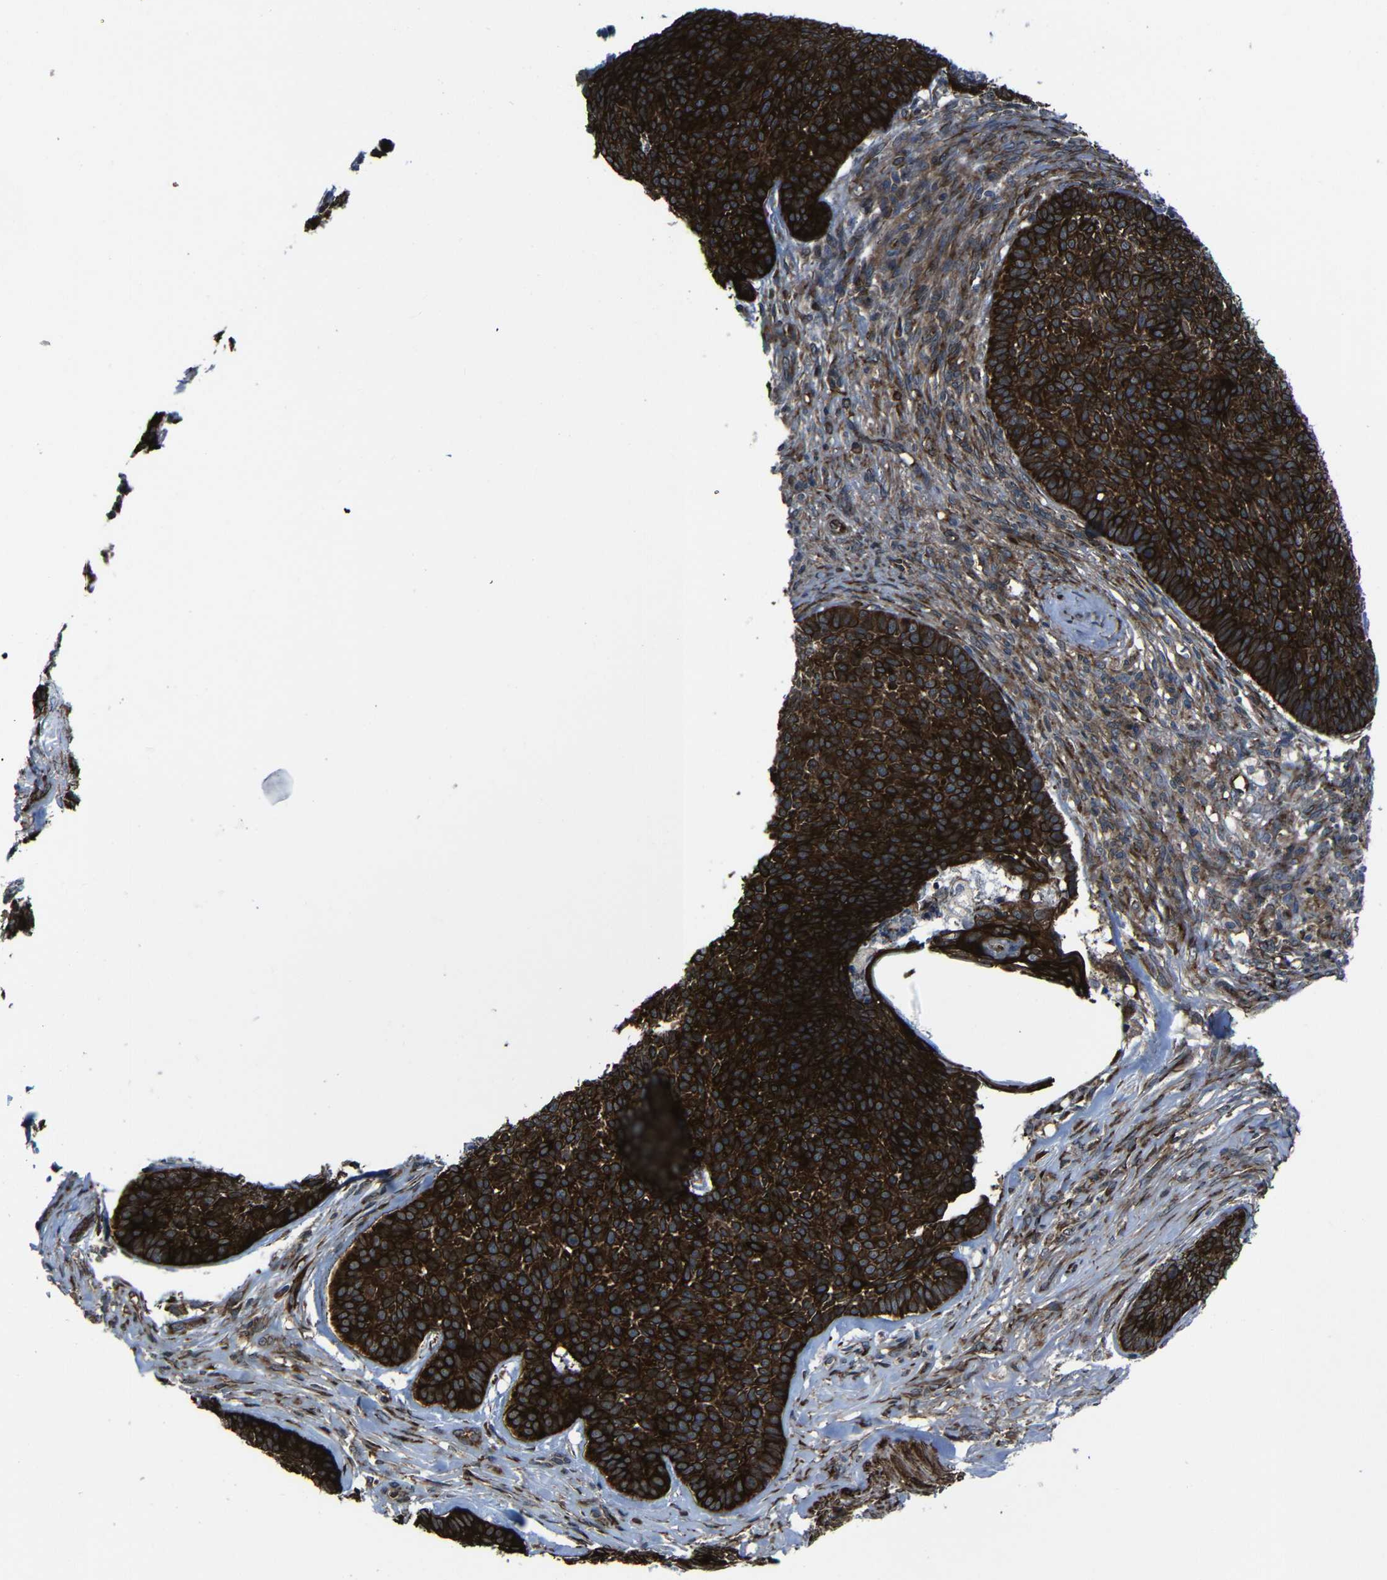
{"staining": {"intensity": "strong", "quantity": ">75%", "location": "cytoplasmic/membranous"}, "tissue": "skin cancer", "cell_type": "Tumor cells", "image_type": "cancer", "snomed": [{"axis": "morphology", "description": "Basal cell carcinoma"}, {"axis": "topography", "description": "Skin"}], "caption": "The immunohistochemical stain labels strong cytoplasmic/membranous staining in tumor cells of basal cell carcinoma (skin) tissue.", "gene": "KIAA0513", "patient": {"sex": "male", "age": 84}}